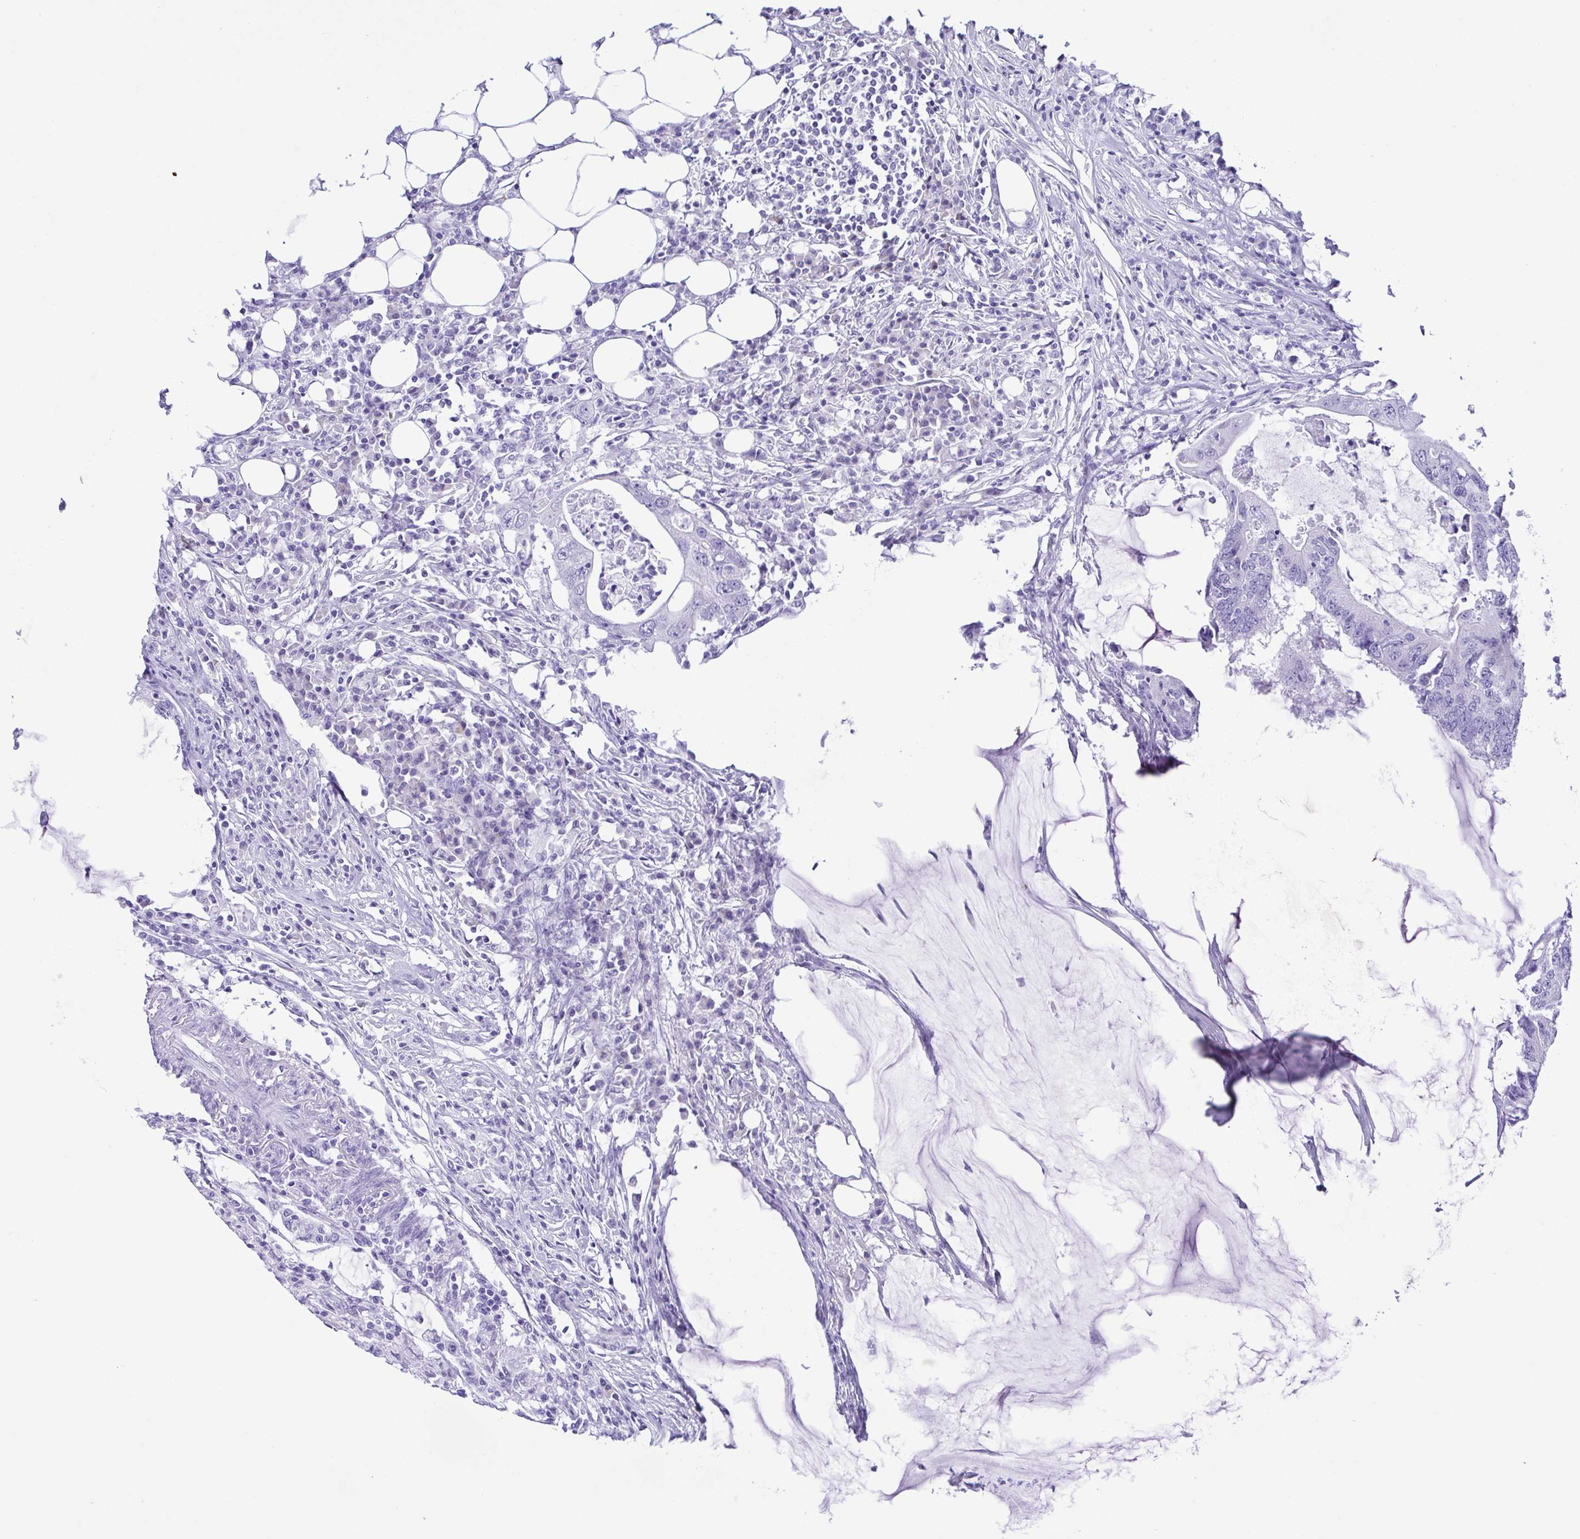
{"staining": {"intensity": "negative", "quantity": "none", "location": "none"}, "tissue": "colorectal cancer", "cell_type": "Tumor cells", "image_type": "cancer", "snomed": [{"axis": "morphology", "description": "Adenocarcinoma, NOS"}, {"axis": "topography", "description": "Colon"}], "caption": "Tumor cells are negative for brown protein staining in colorectal adenocarcinoma. (IHC, brightfield microscopy, high magnification).", "gene": "PAK3", "patient": {"sex": "male", "age": 71}}